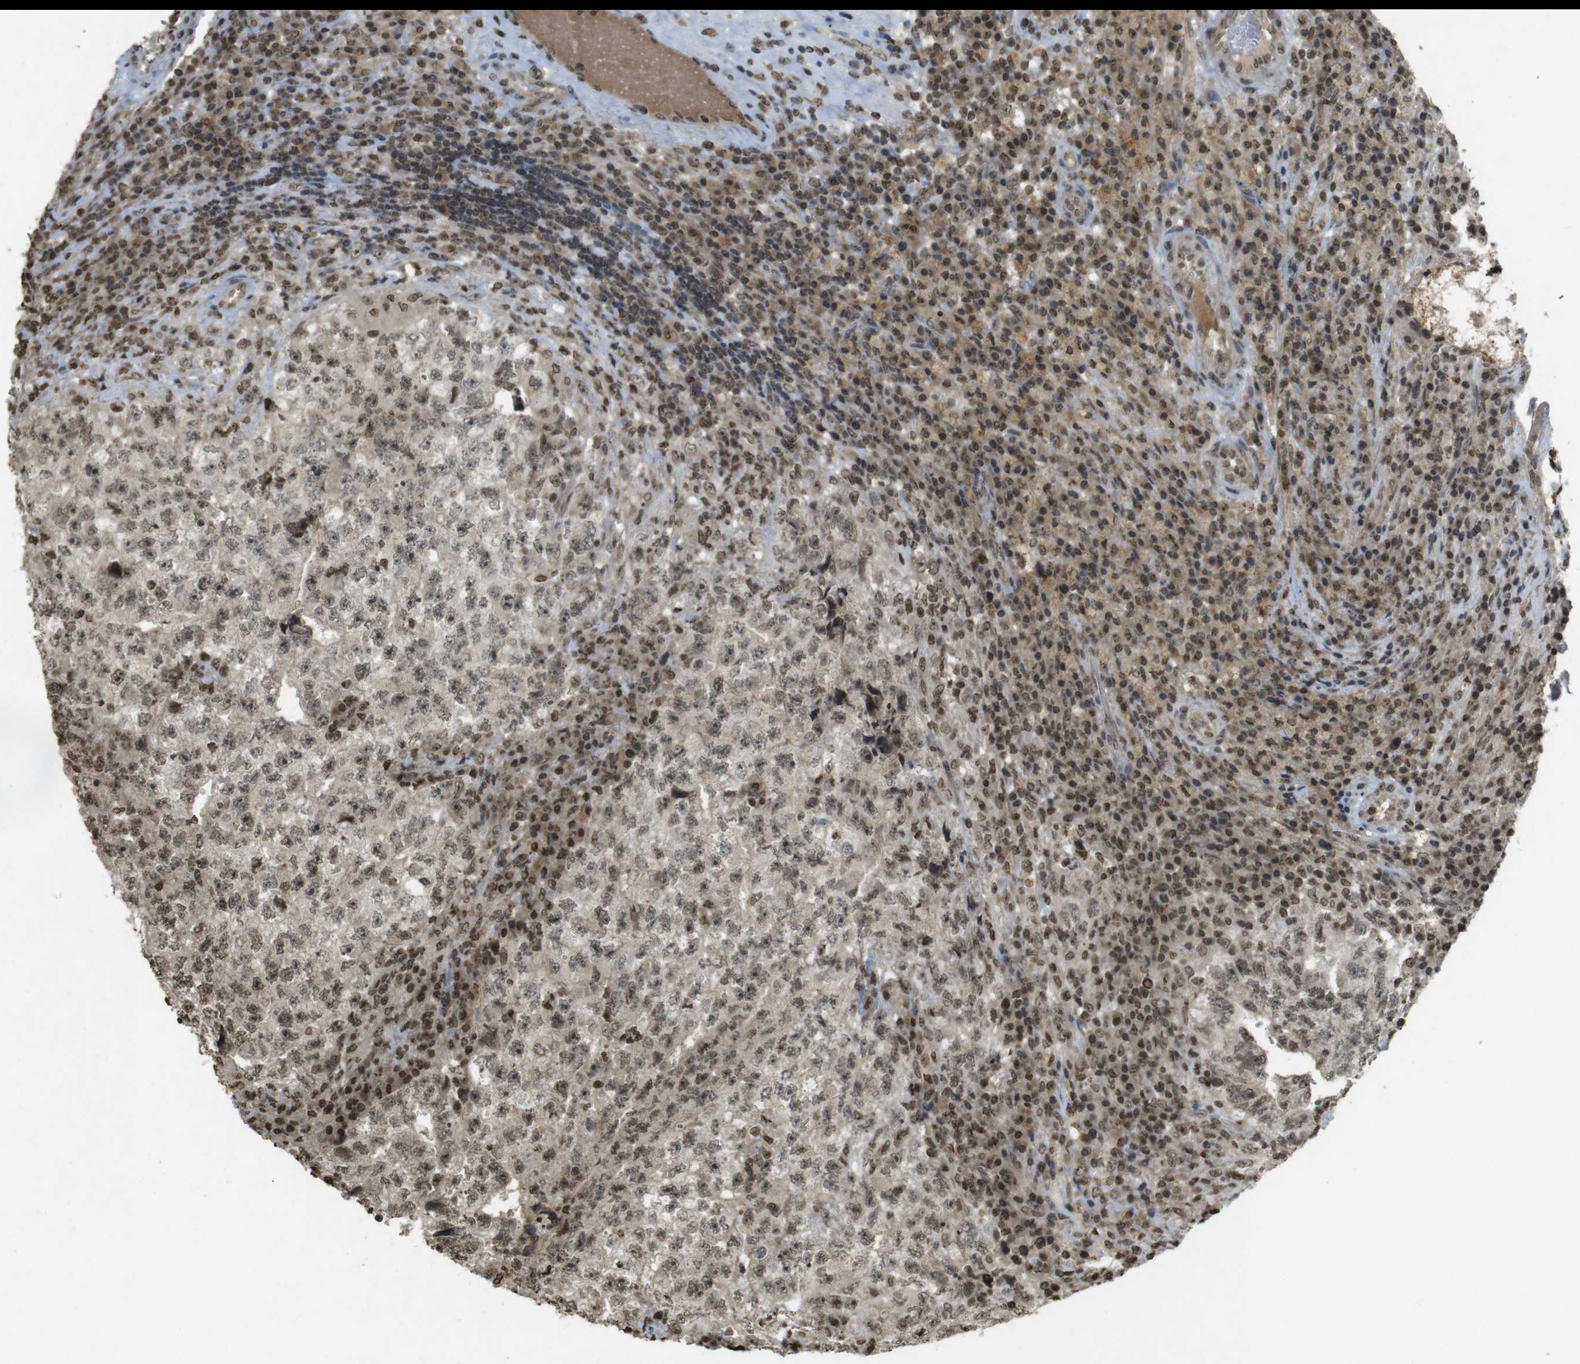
{"staining": {"intensity": "weak", "quantity": ">75%", "location": "cytoplasmic/membranous,nuclear"}, "tissue": "testis cancer", "cell_type": "Tumor cells", "image_type": "cancer", "snomed": [{"axis": "morphology", "description": "Necrosis, NOS"}, {"axis": "morphology", "description": "Carcinoma, Embryonal, NOS"}, {"axis": "topography", "description": "Testis"}], "caption": "Tumor cells show low levels of weak cytoplasmic/membranous and nuclear staining in approximately >75% of cells in human testis embryonal carcinoma.", "gene": "ORC4", "patient": {"sex": "male", "age": 19}}